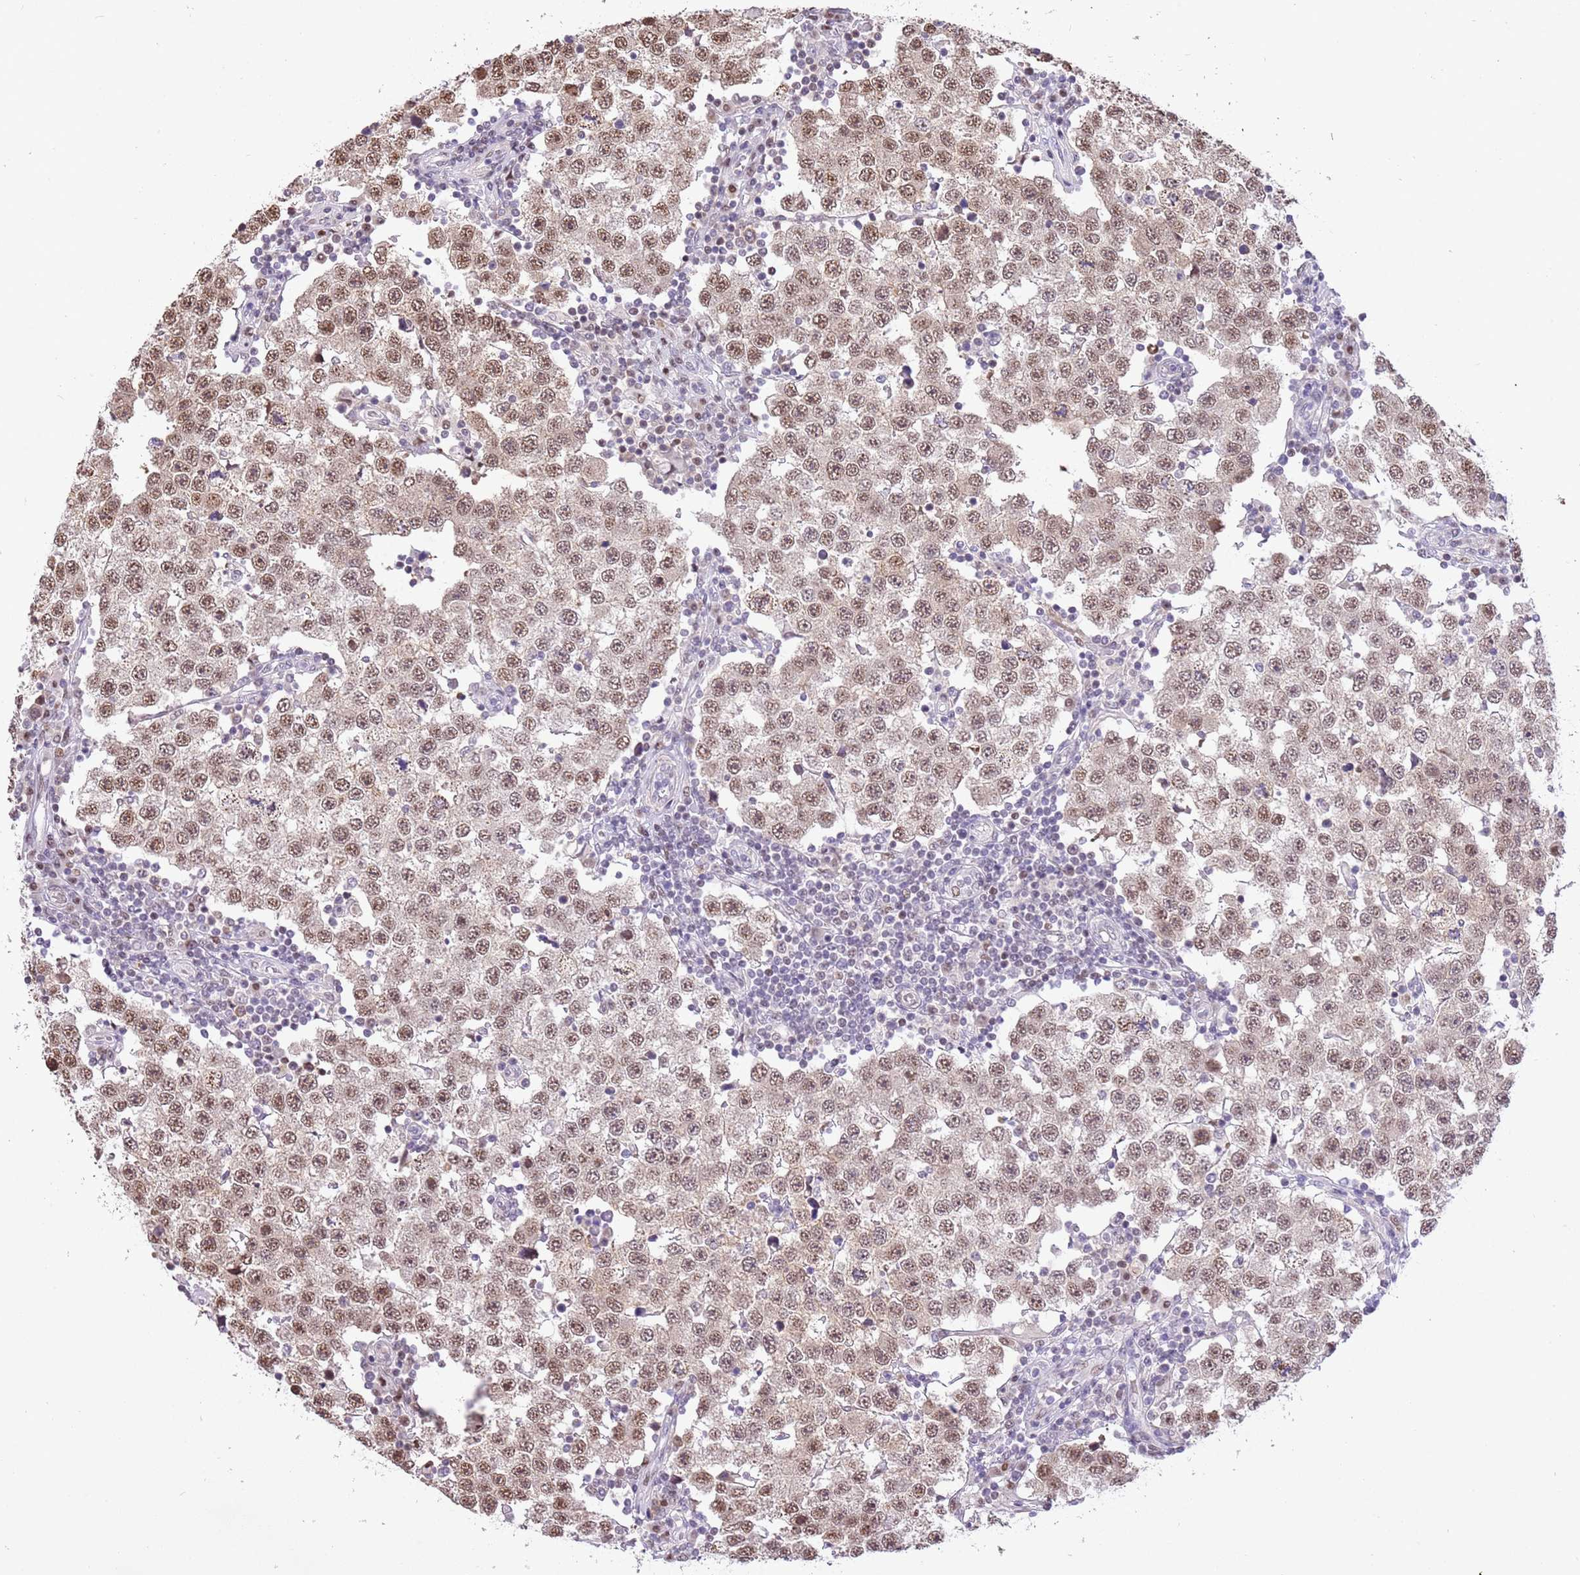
{"staining": {"intensity": "moderate", "quantity": ">75%", "location": "nuclear"}, "tissue": "testis cancer", "cell_type": "Tumor cells", "image_type": "cancer", "snomed": [{"axis": "morphology", "description": "Seminoma, NOS"}, {"axis": "topography", "description": "Testis"}], "caption": "A brown stain shows moderate nuclear expression of a protein in human testis cancer (seminoma) tumor cells.", "gene": "RFK", "patient": {"sex": "male", "age": 34}}